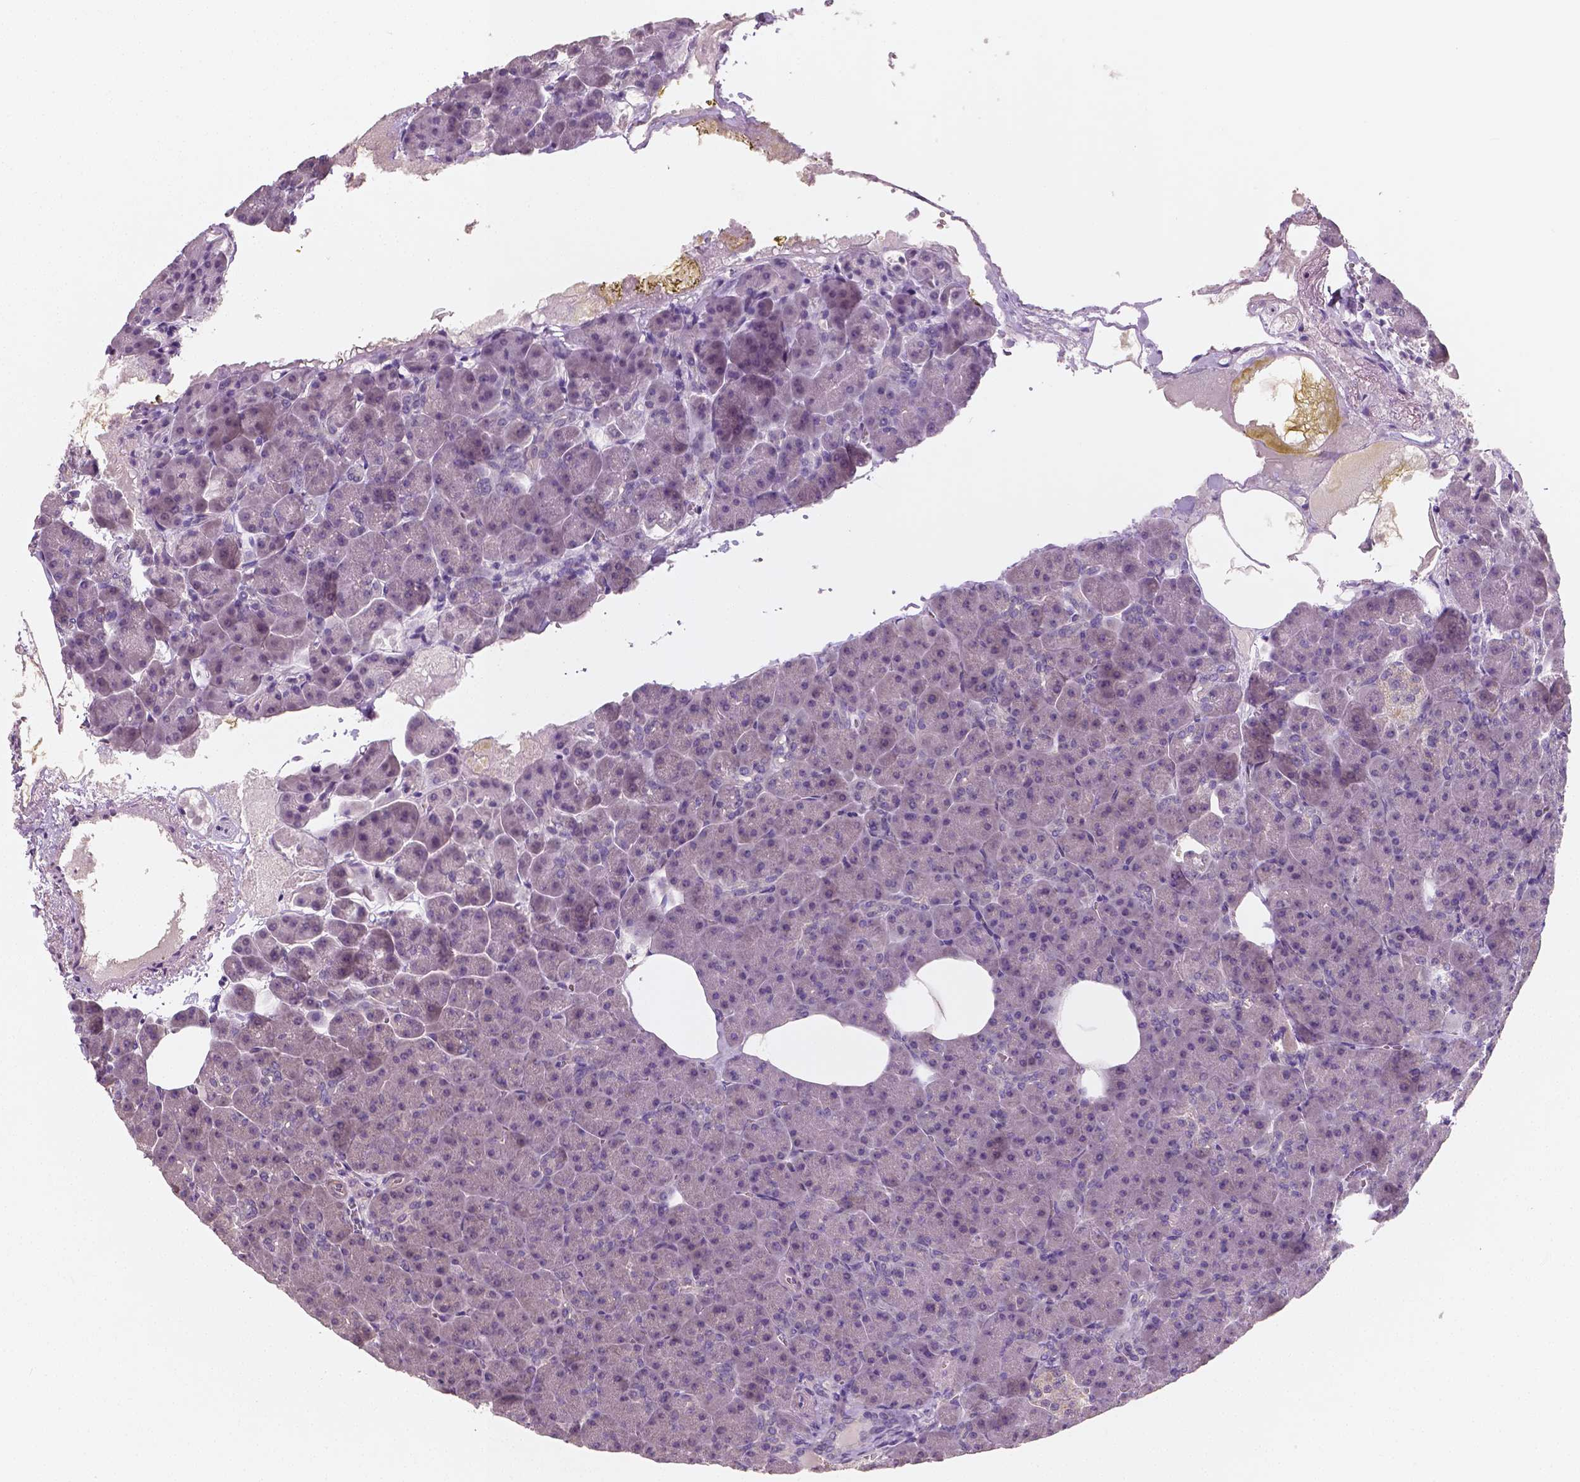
{"staining": {"intensity": "negative", "quantity": "none", "location": "none"}, "tissue": "pancreas", "cell_type": "Exocrine glandular cells", "image_type": "normal", "snomed": [{"axis": "morphology", "description": "Normal tissue, NOS"}, {"axis": "topography", "description": "Pancreas"}], "caption": "IHC of unremarkable pancreas exhibits no staining in exocrine glandular cells.", "gene": "LSM14B", "patient": {"sex": "female", "age": 74}}